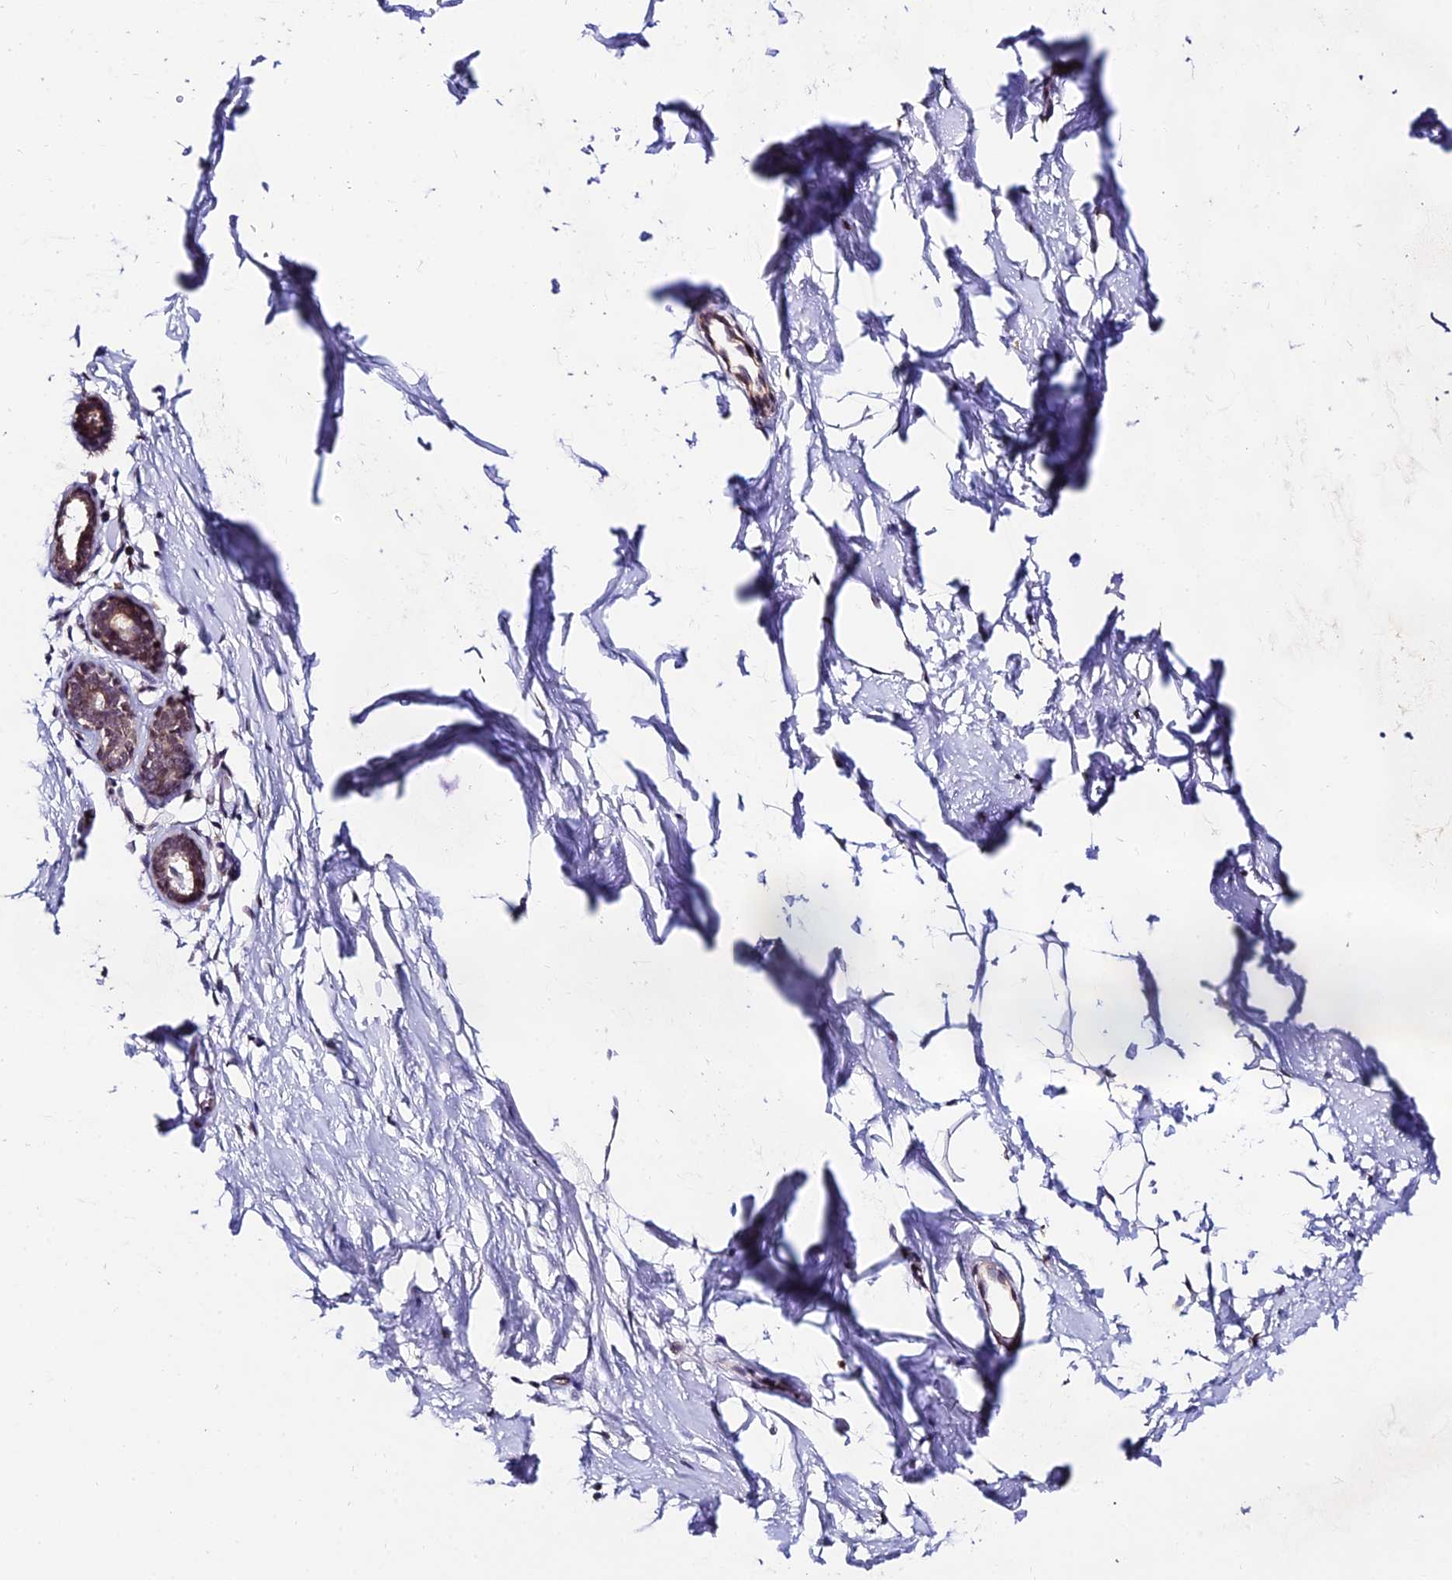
{"staining": {"intensity": "negative", "quantity": "none", "location": "none"}, "tissue": "adipose tissue", "cell_type": "Adipocytes", "image_type": "normal", "snomed": [{"axis": "morphology", "description": "Normal tissue, NOS"}, {"axis": "topography", "description": "Breast"}], "caption": "This histopathology image is of normal adipose tissue stained with immunohistochemistry to label a protein in brown with the nuclei are counter-stained blue. There is no staining in adipocytes.", "gene": "CDNF", "patient": {"sex": "female", "age": 23}}